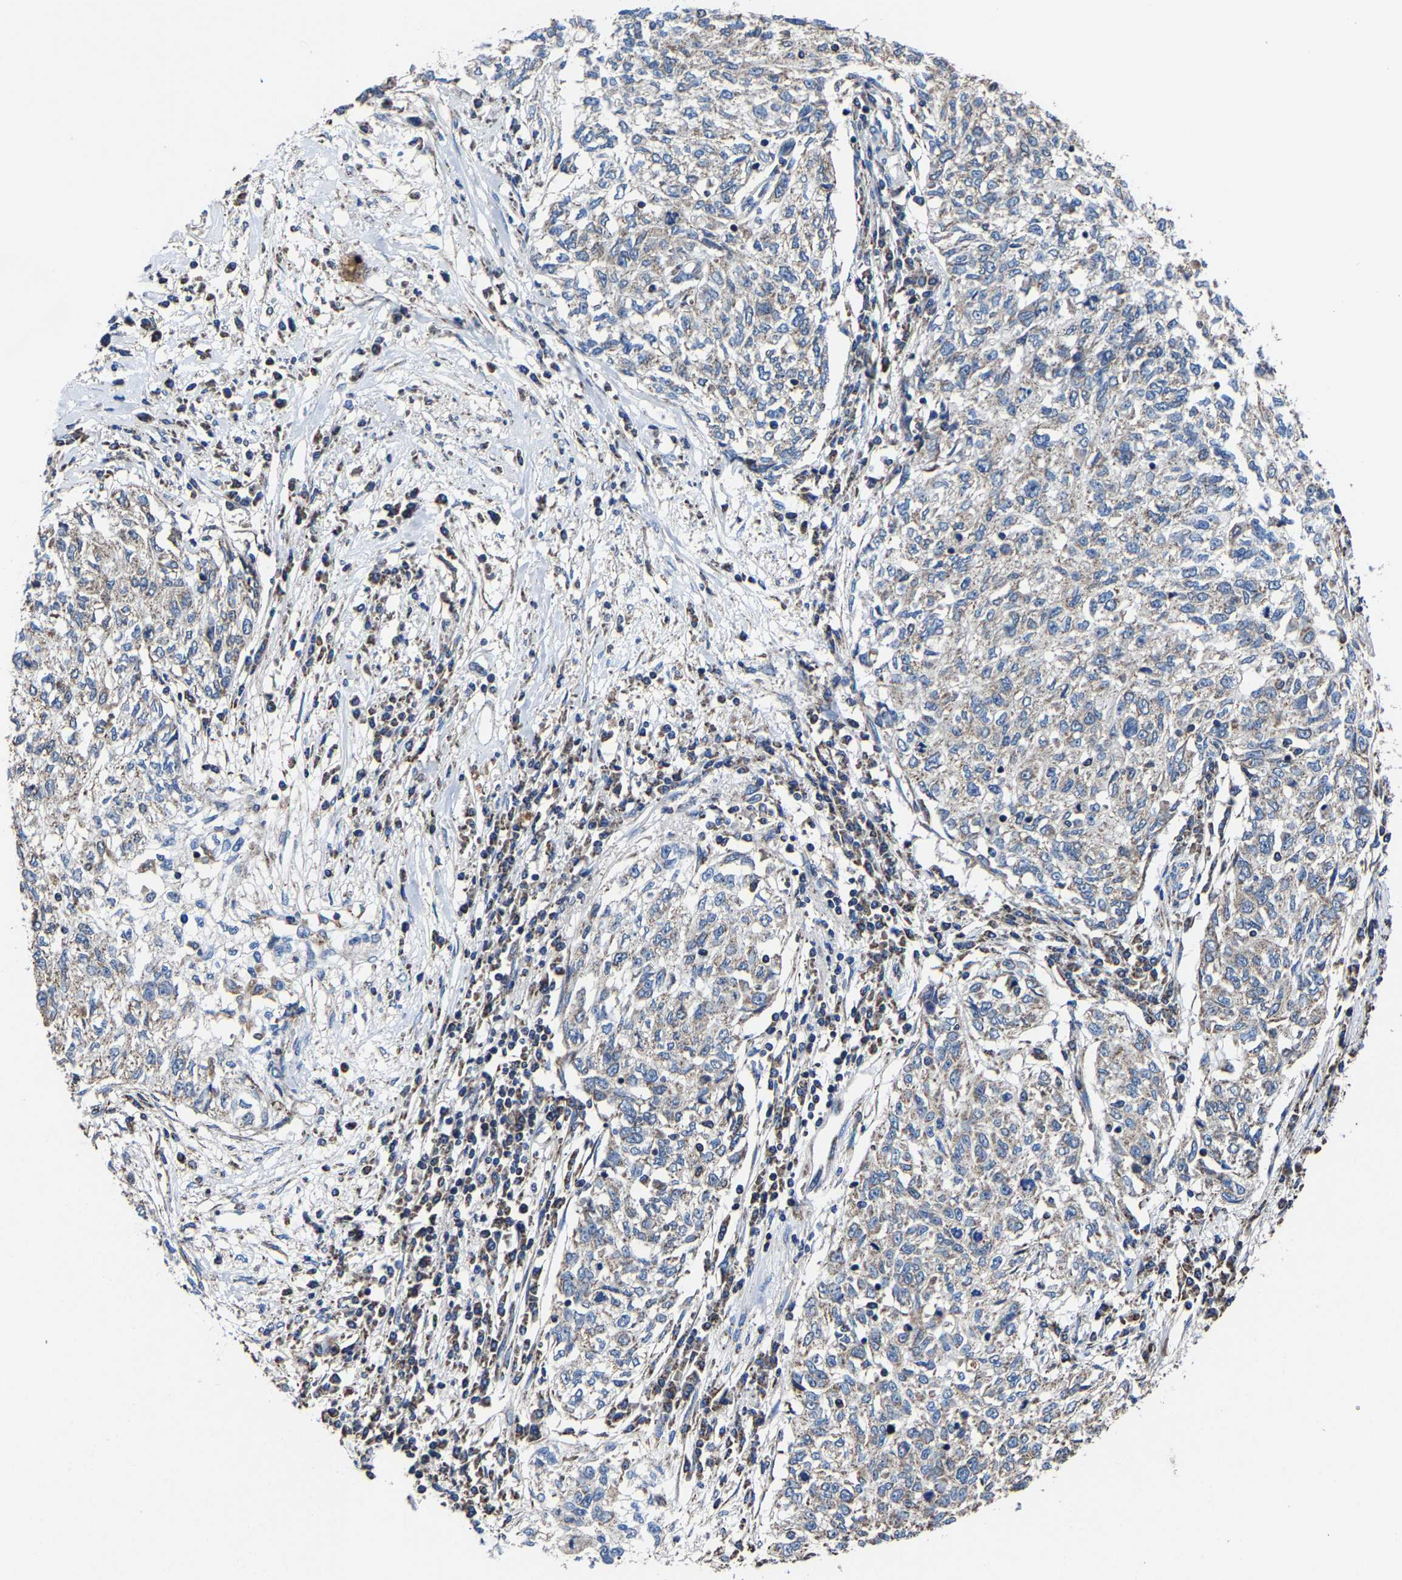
{"staining": {"intensity": "weak", "quantity": "<25%", "location": "cytoplasmic/membranous"}, "tissue": "cervical cancer", "cell_type": "Tumor cells", "image_type": "cancer", "snomed": [{"axis": "morphology", "description": "Squamous cell carcinoma, NOS"}, {"axis": "topography", "description": "Cervix"}], "caption": "Immunohistochemical staining of human cervical cancer (squamous cell carcinoma) displays no significant positivity in tumor cells.", "gene": "ZCCHC7", "patient": {"sex": "female", "age": 57}}